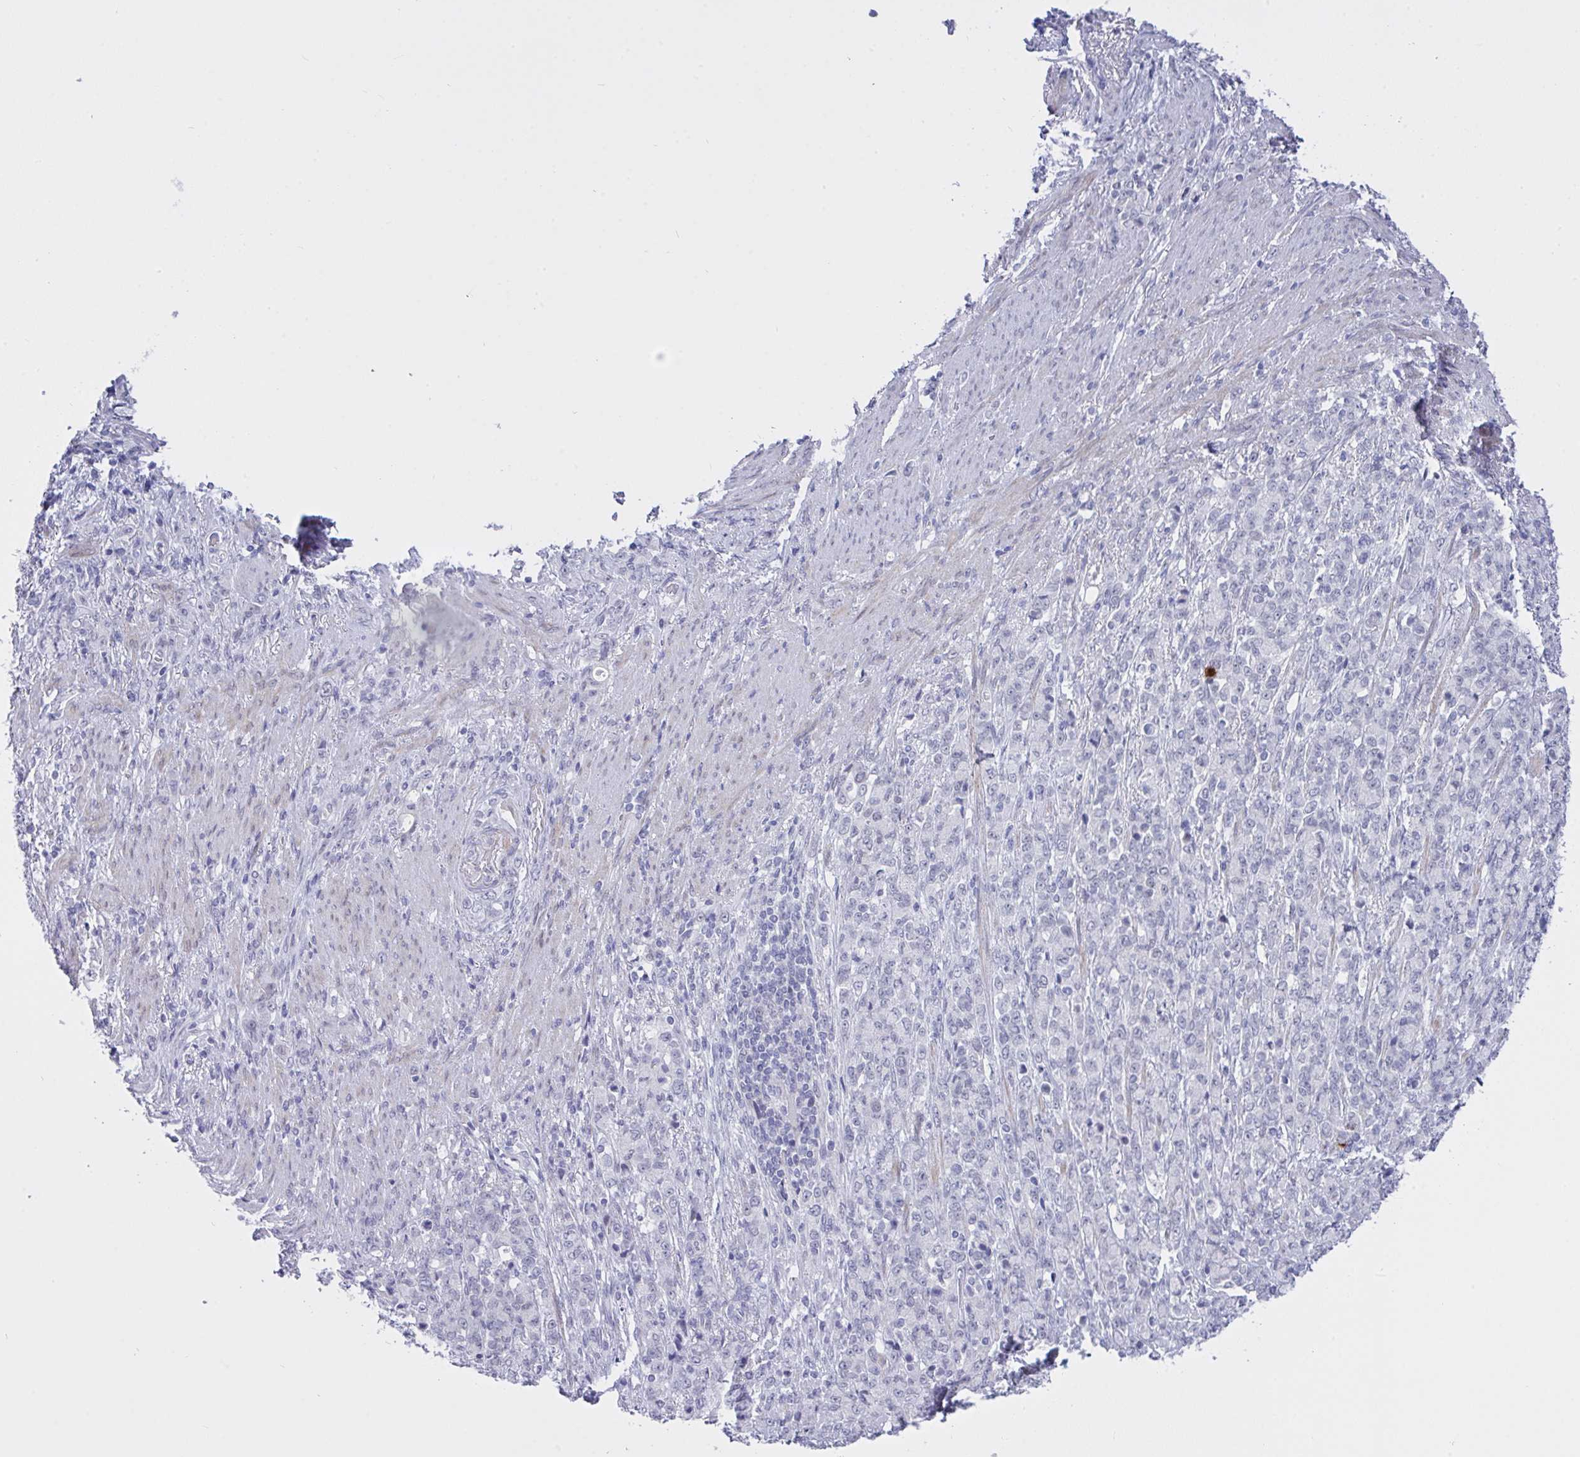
{"staining": {"intensity": "negative", "quantity": "none", "location": "none"}, "tissue": "stomach cancer", "cell_type": "Tumor cells", "image_type": "cancer", "snomed": [{"axis": "morphology", "description": "Adenocarcinoma, NOS"}, {"axis": "topography", "description": "Stomach"}], "caption": "Tumor cells show no significant protein positivity in adenocarcinoma (stomach).", "gene": "FBXL22", "patient": {"sex": "female", "age": 79}}